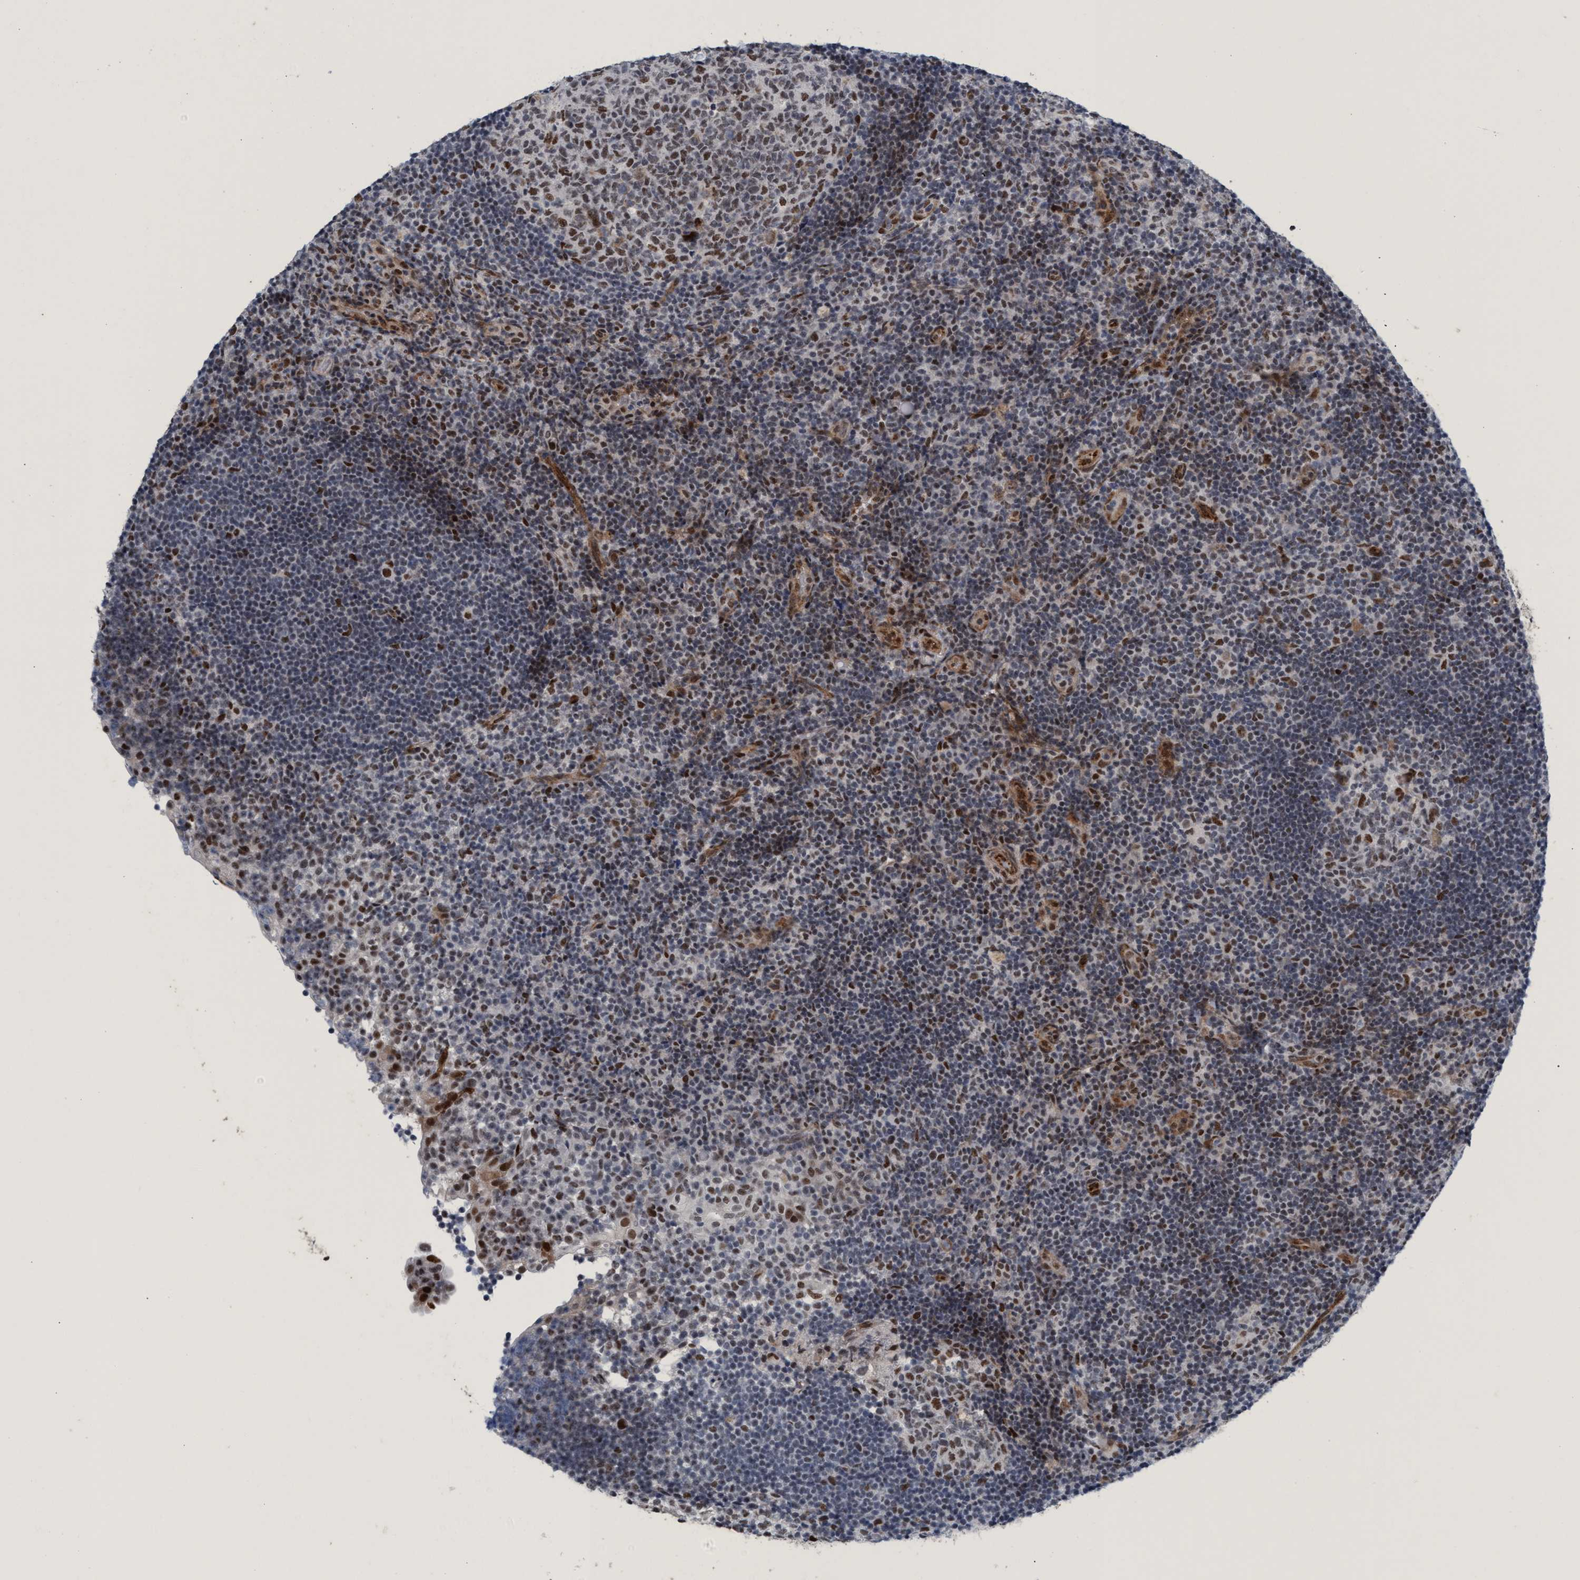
{"staining": {"intensity": "moderate", "quantity": "25%-75%", "location": "nuclear"}, "tissue": "tonsil", "cell_type": "Germinal center cells", "image_type": "normal", "snomed": [{"axis": "morphology", "description": "Normal tissue, NOS"}, {"axis": "topography", "description": "Tonsil"}], "caption": "Immunohistochemistry (DAB (3,3'-diaminobenzidine)) staining of normal human tonsil demonstrates moderate nuclear protein staining in about 25%-75% of germinal center cells.", "gene": "CWC27", "patient": {"sex": "female", "age": 40}}